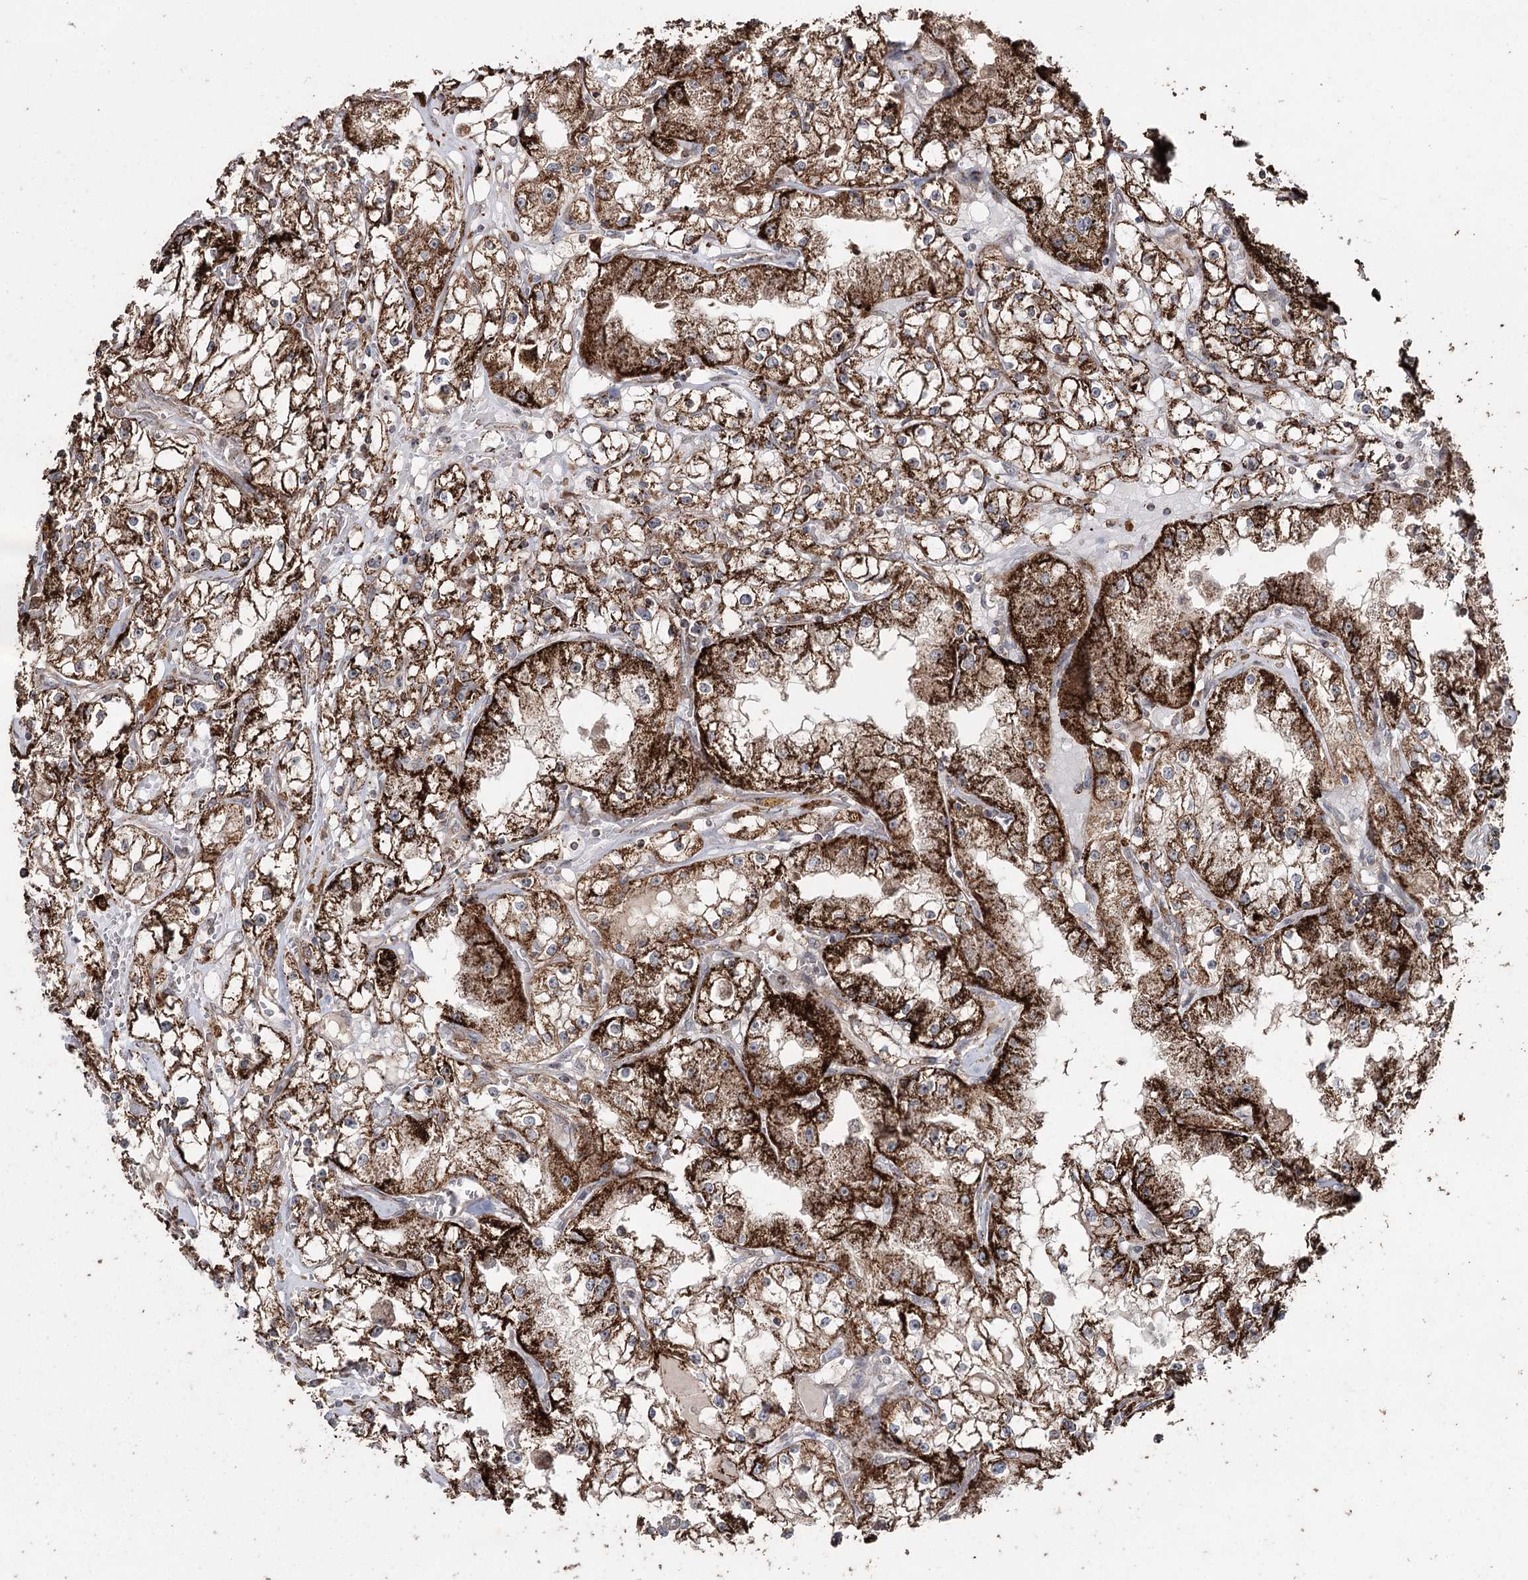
{"staining": {"intensity": "strong", "quantity": ">75%", "location": "cytoplasmic/membranous"}, "tissue": "renal cancer", "cell_type": "Tumor cells", "image_type": "cancer", "snomed": [{"axis": "morphology", "description": "Adenocarcinoma, NOS"}, {"axis": "topography", "description": "Kidney"}], "caption": "A high amount of strong cytoplasmic/membranous staining is appreciated in approximately >75% of tumor cells in renal cancer tissue.", "gene": "SLF2", "patient": {"sex": "male", "age": 56}}